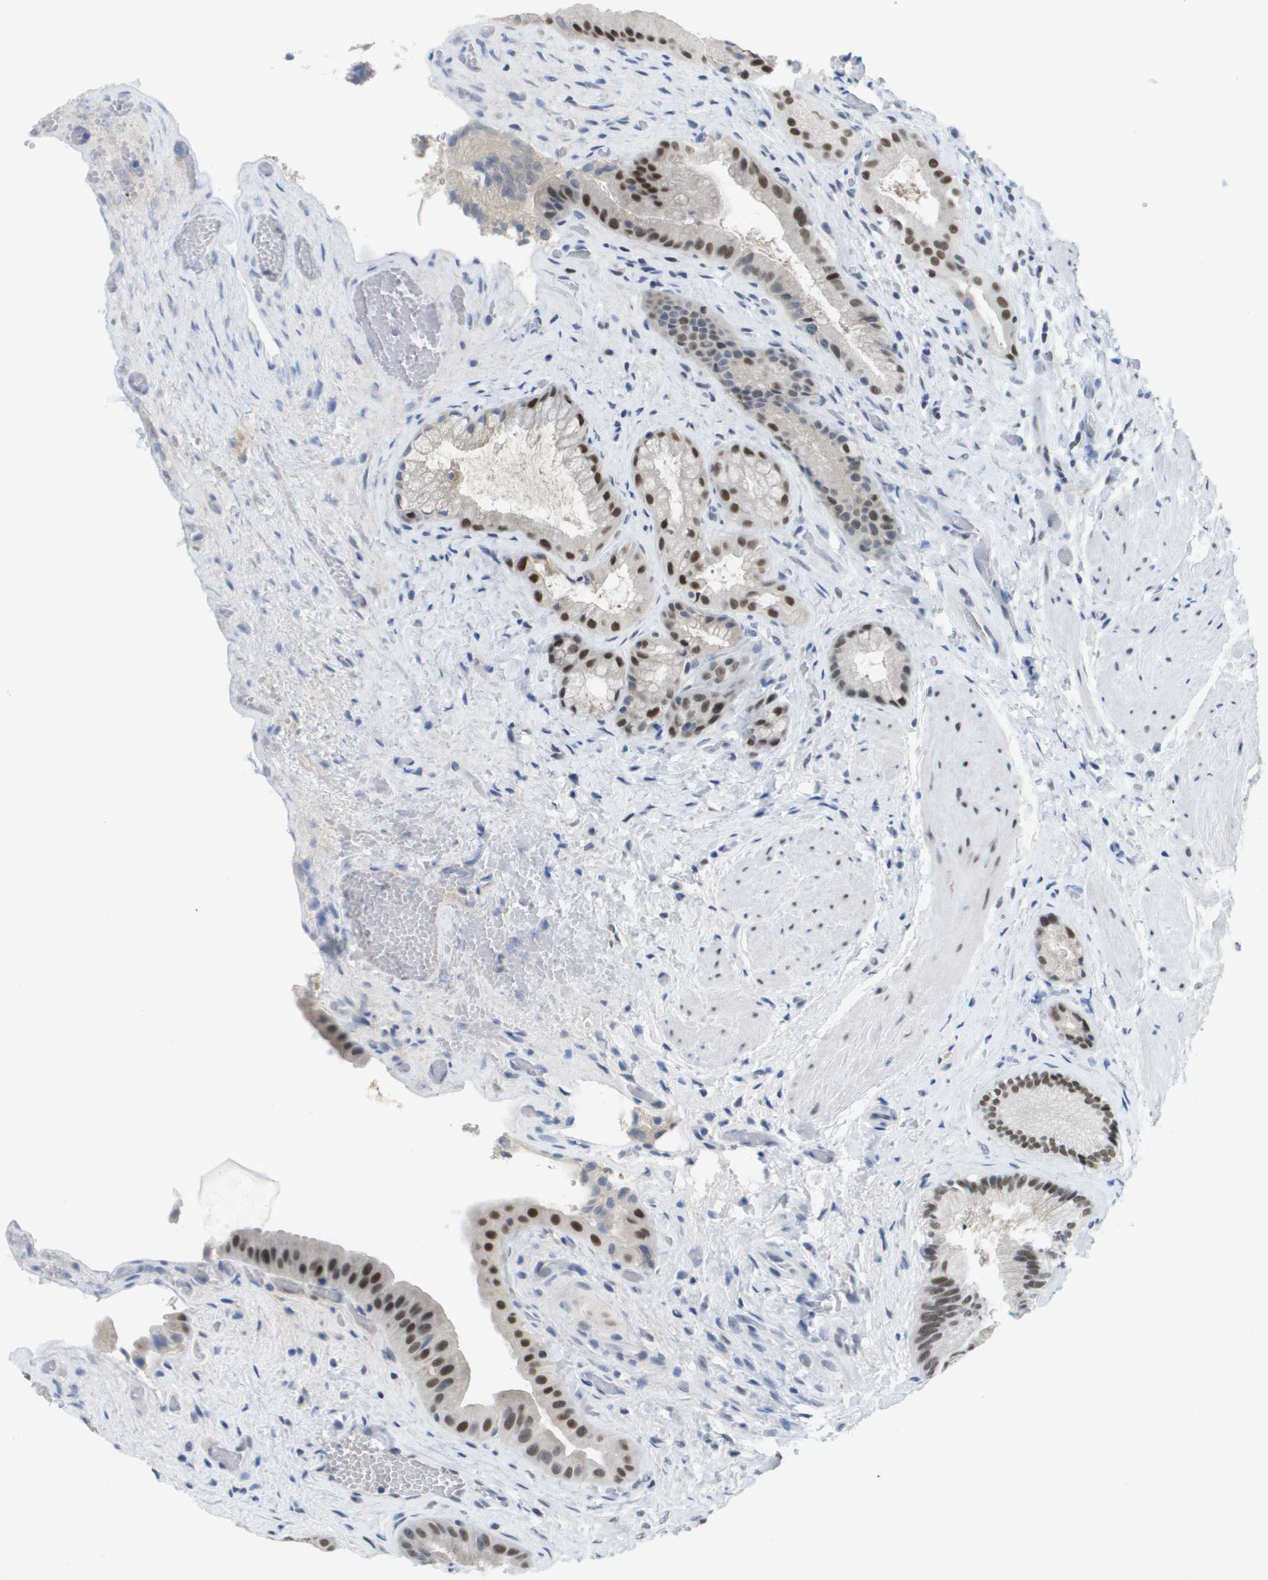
{"staining": {"intensity": "strong", "quantity": ">75%", "location": "nuclear"}, "tissue": "gallbladder", "cell_type": "Glandular cells", "image_type": "normal", "snomed": [{"axis": "morphology", "description": "Normal tissue, NOS"}, {"axis": "topography", "description": "Gallbladder"}], "caption": "Normal gallbladder was stained to show a protein in brown. There is high levels of strong nuclear staining in about >75% of glandular cells. (IHC, brightfield microscopy, high magnification).", "gene": "TP53RK", "patient": {"sex": "male", "age": 49}}